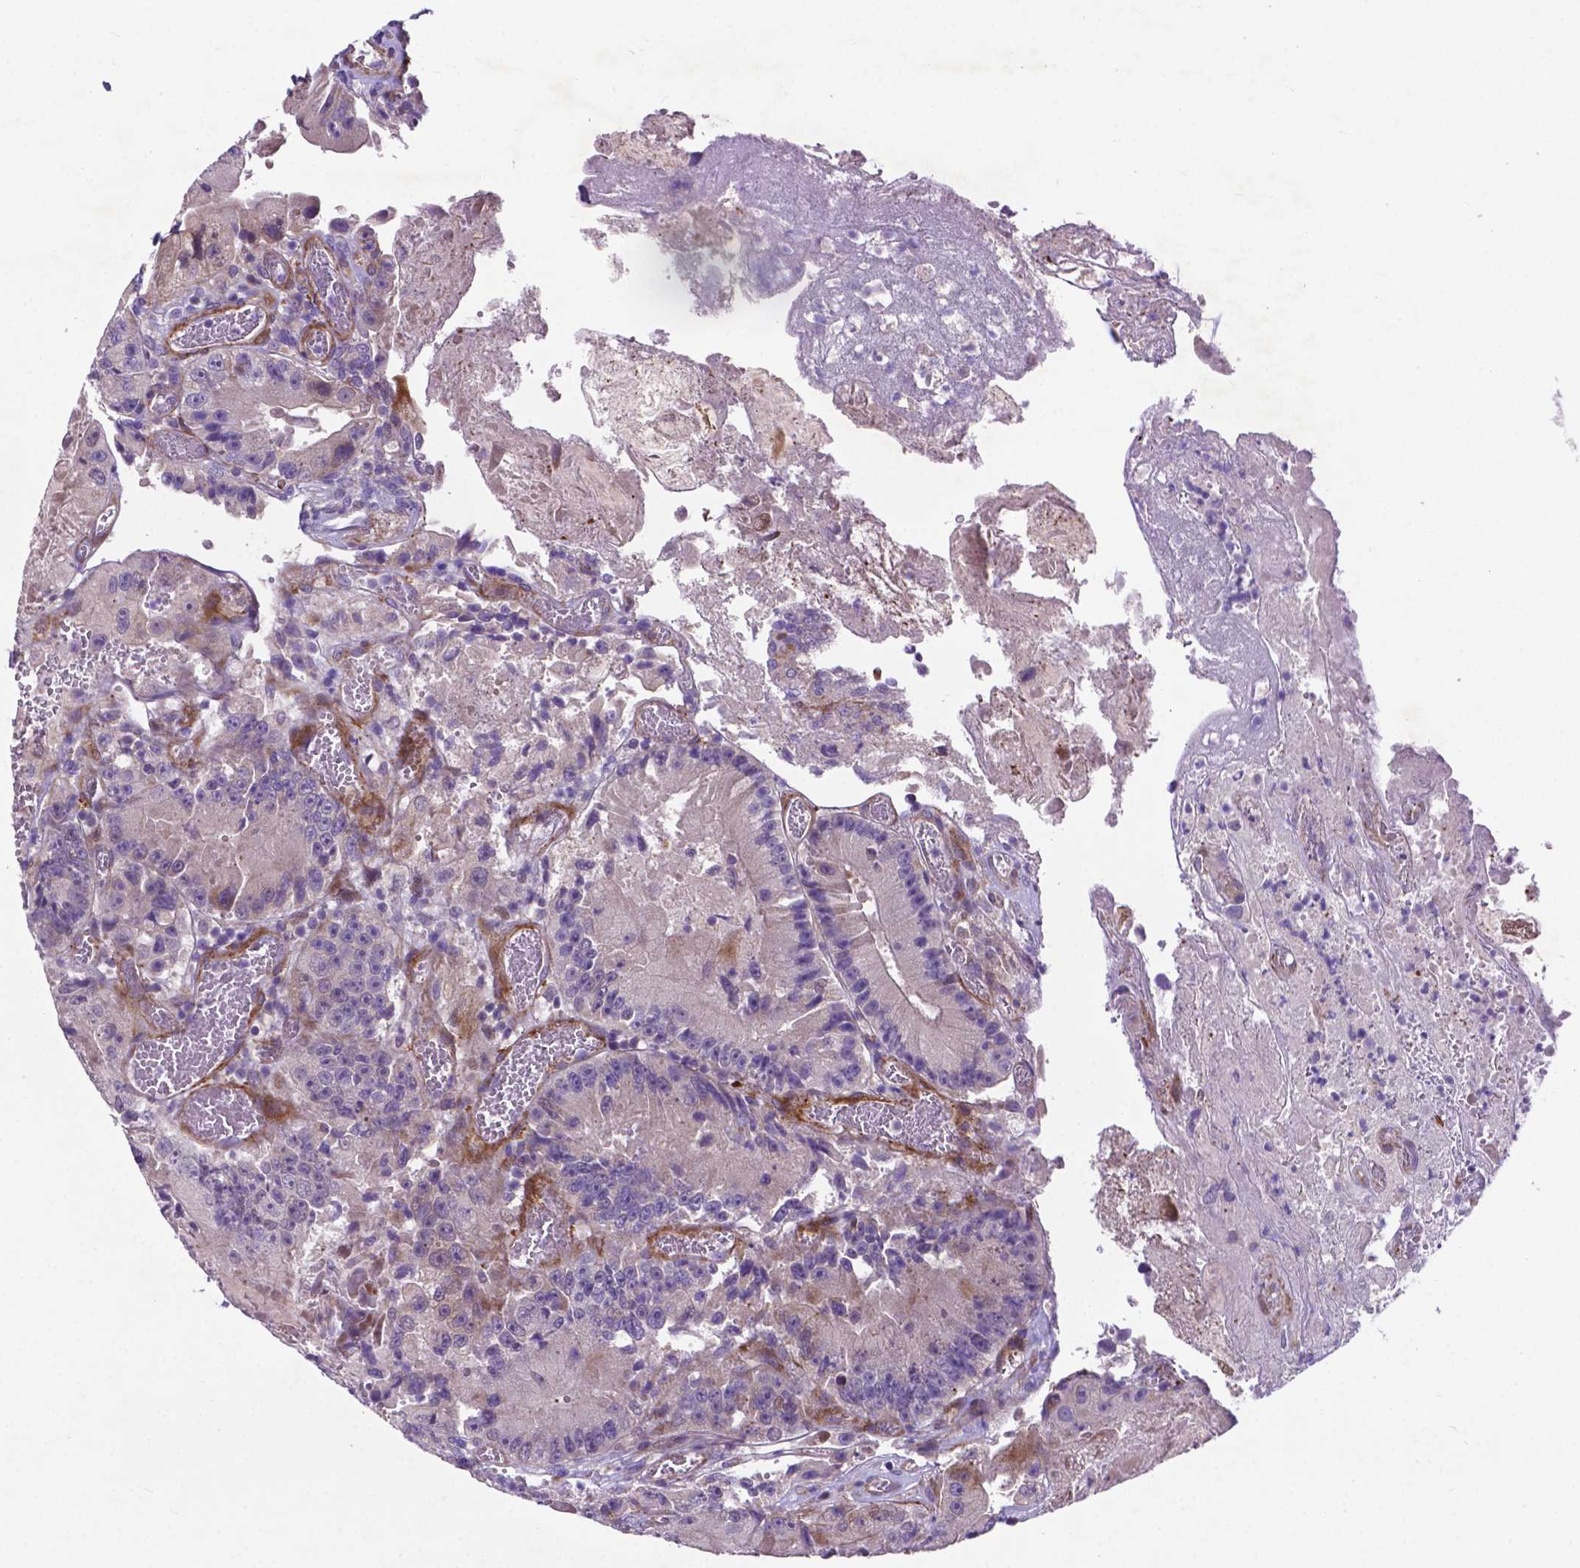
{"staining": {"intensity": "negative", "quantity": "none", "location": "none"}, "tissue": "colorectal cancer", "cell_type": "Tumor cells", "image_type": "cancer", "snomed": [{"axis": "morphology", "description": "Adenocarcinoma, NOS"}, {"axis": "topography", "description": "Colon"}], "caption": "Tumor cells are negative for protein expression in human colorectal cancer (adenocarcinoma).", "gene": "PFKFB4", "patient": {"sex": "female", "age": 86}}